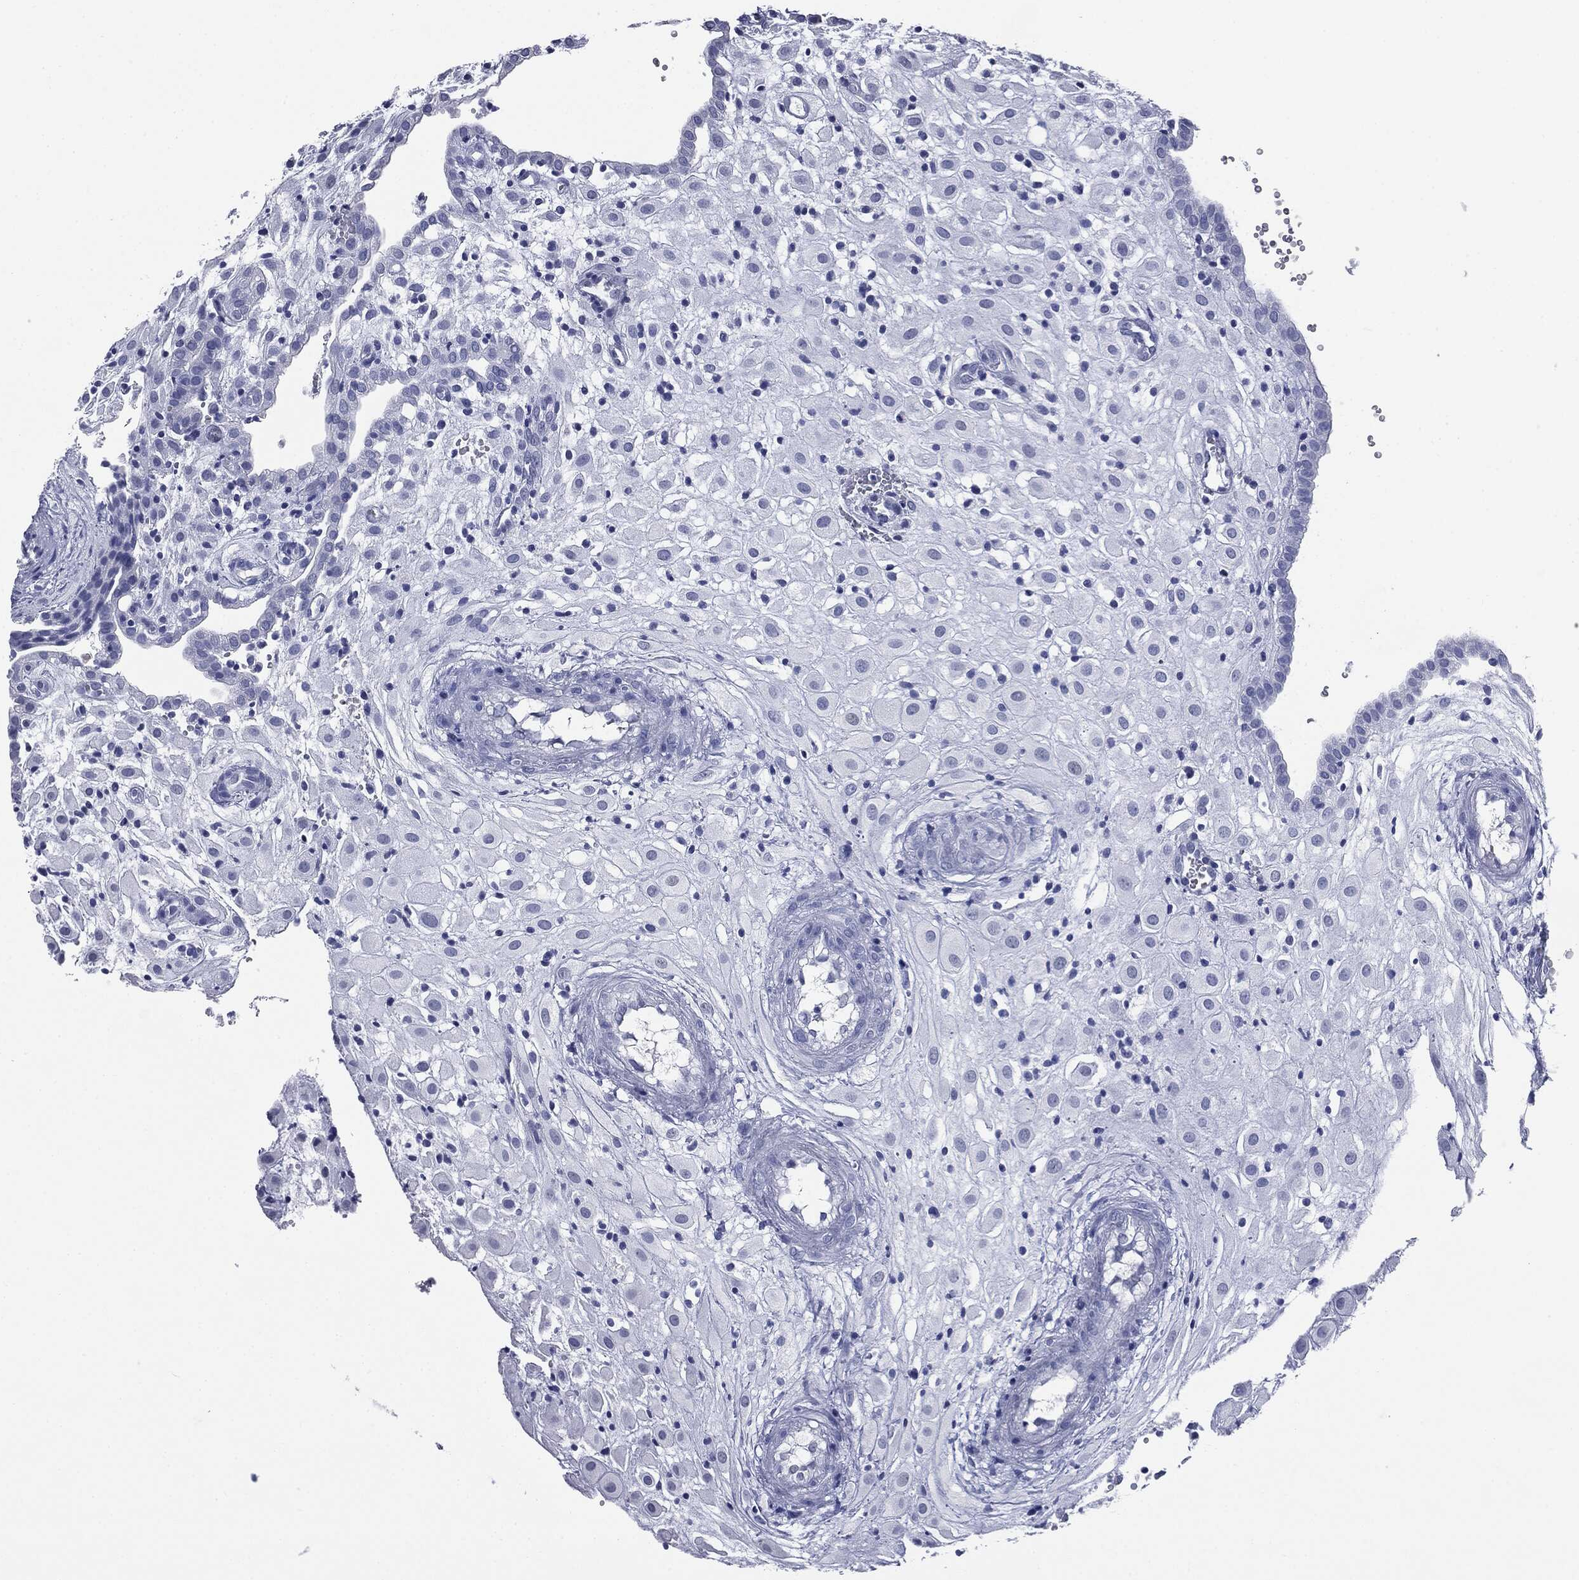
{"staining": {"intensity": "negative", "quantity": "none", "location": "none"}, "tissue": "placenta", "cell_type": "Decidual cells", "image_type": "normal", "snomed": [{"axis": "morphology", "description": "Normal tissue, NOS"}, {"axis": "topography", "description": "Placenta"}], "caption": "Decidual cells show no significant protein positivity in normal placenta. The staining was performed using DAB to visualize the protein expression in brown, while the nuclei were stained in blue with hematoxylin (Magnification: 20x).", "gene": "ATP2A1", "patient": {"sex": "female", "age": 24}}